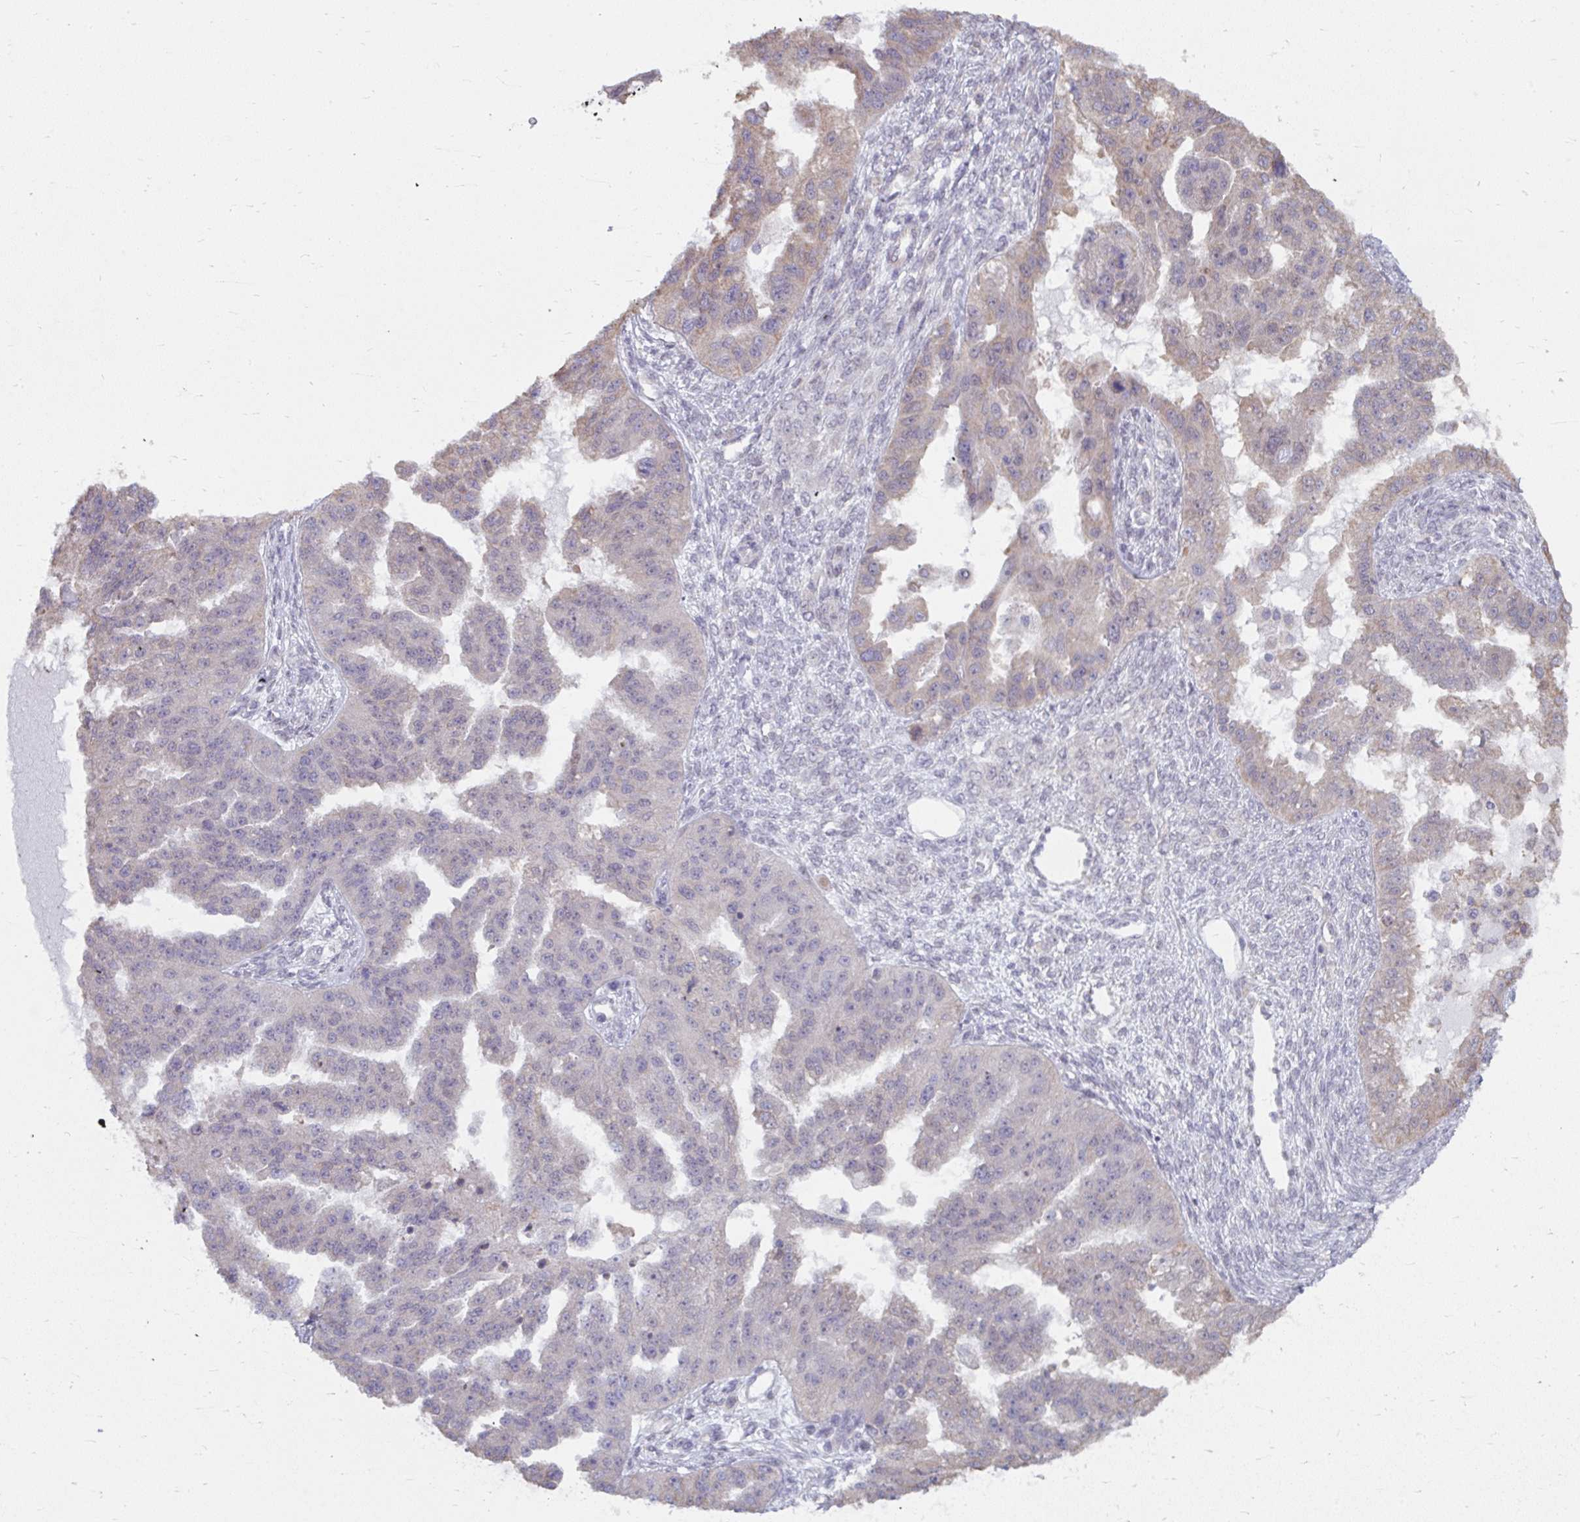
{"staining": {"intensity": "negative", "quantity": "none", "location": "none"}, "tissue": "ovarian cancer", "cell_type": "Tumor cells", "image_type": "cancer", "snomed": [{"axis": "morphology", "description": "Cystadenocarcinoma, serous, NOS"}, {"axis": "topography", "description": "Ovary"}], "caption": "Immunohistochemical staining of ovarian cancer (serous cystadenocarcinoma) exhibits no significant expression in tumor cells.", "gene": "NMNAT1", "patient": {"sex": "female", "age": 58}}